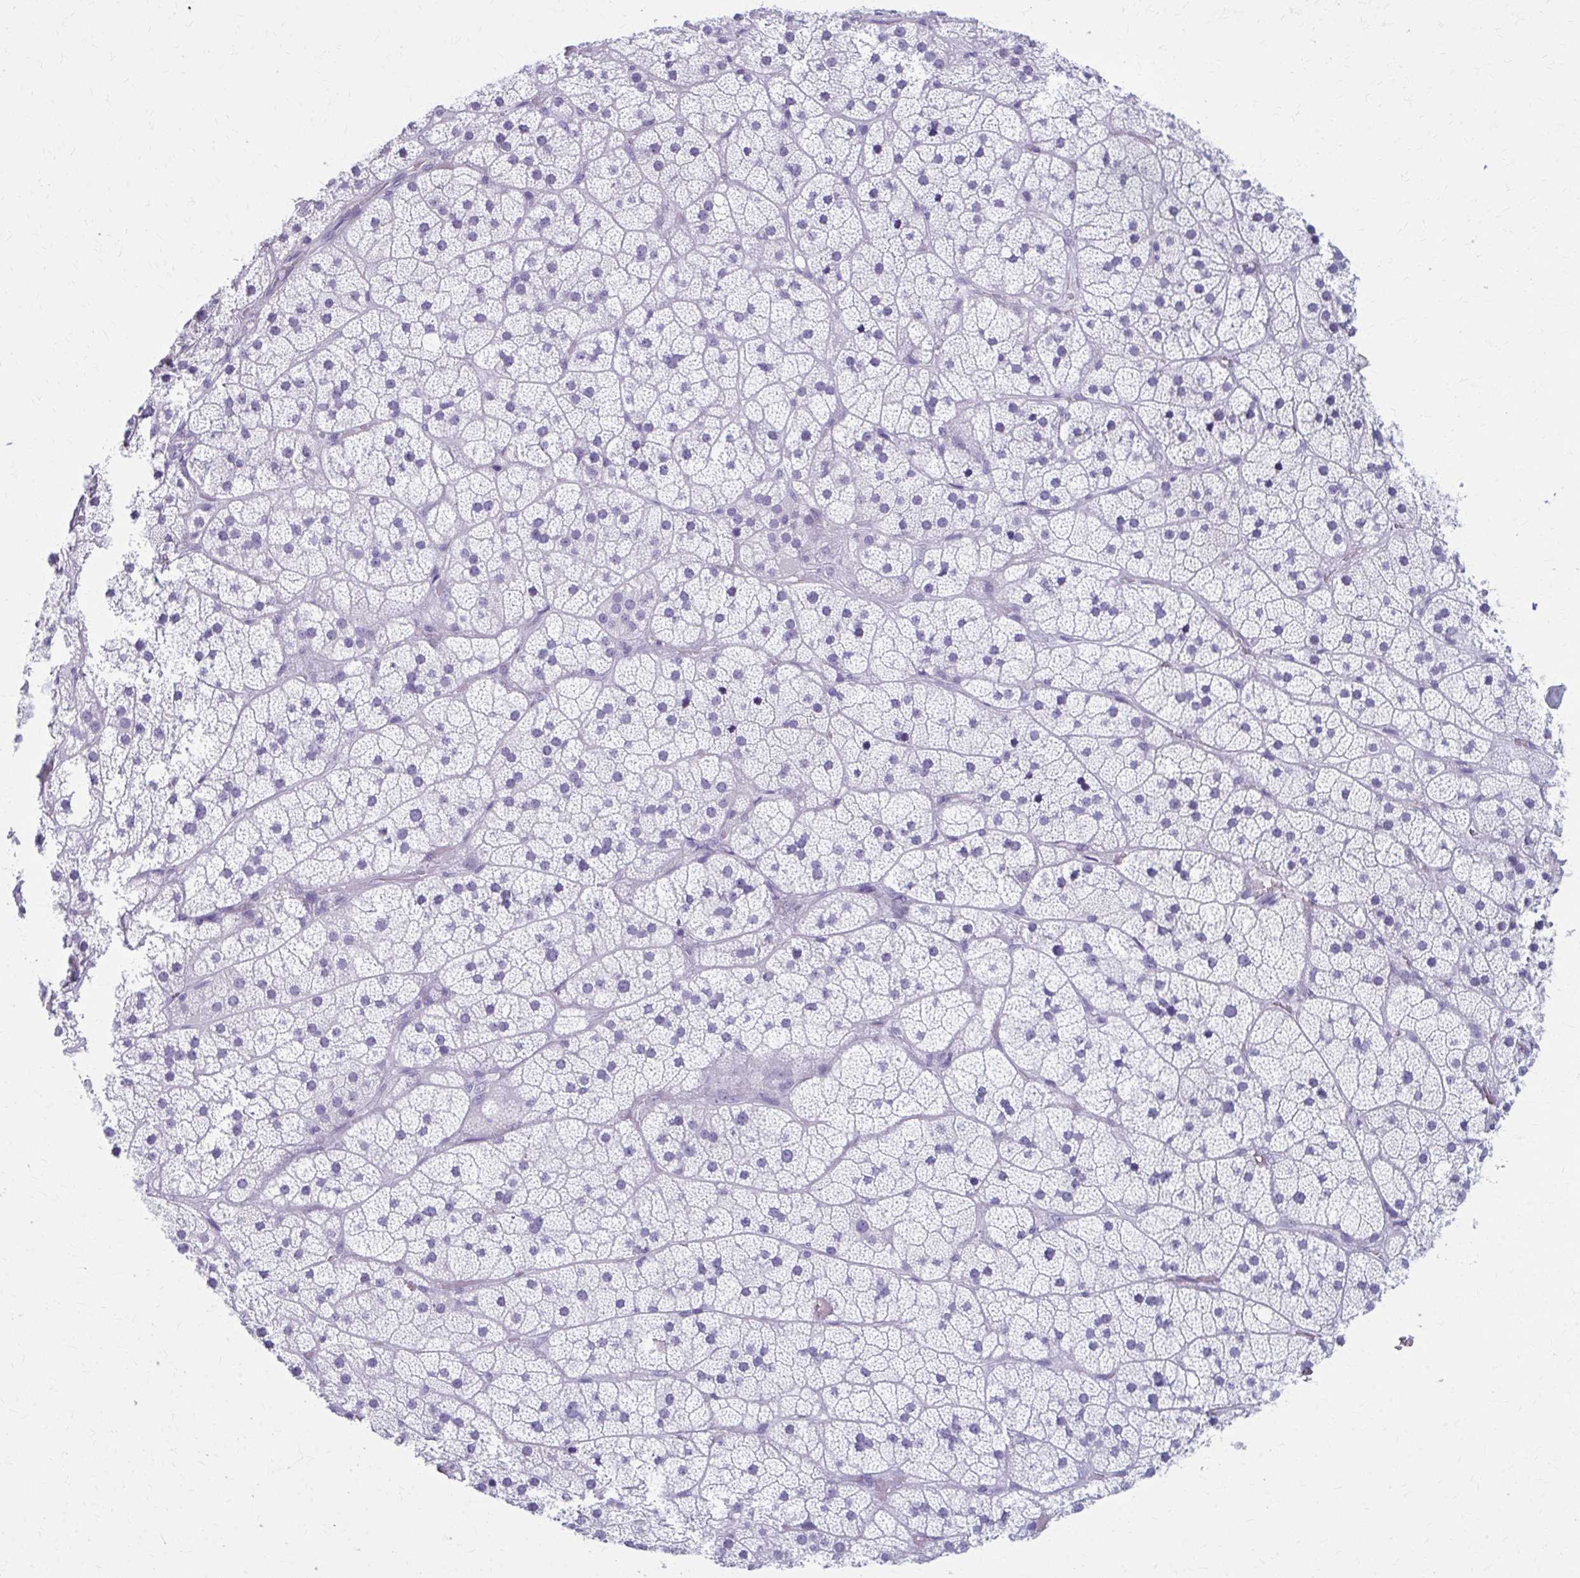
{"staining": {"intensity": "negative", "quantity": "none", "location": "none"}, "tissue": "adrenal gland", "cell_type": "Glandular cells", "image_type": "normal", "snomed": [{"axis": "morphology", "description": "Normal tissue, NOS"}, {"axis": "topography", "description": "Adrenal gland"}], "caption": "Immunohistochemistry (IHC) photomicrograph of unremarkable adrenal gland: adrenal gland stained with DAB demonstrates no significant protein positivity in glandular cells.", "gene": "MPLKIP", "patient": {"sex": "male", "age": 57}}